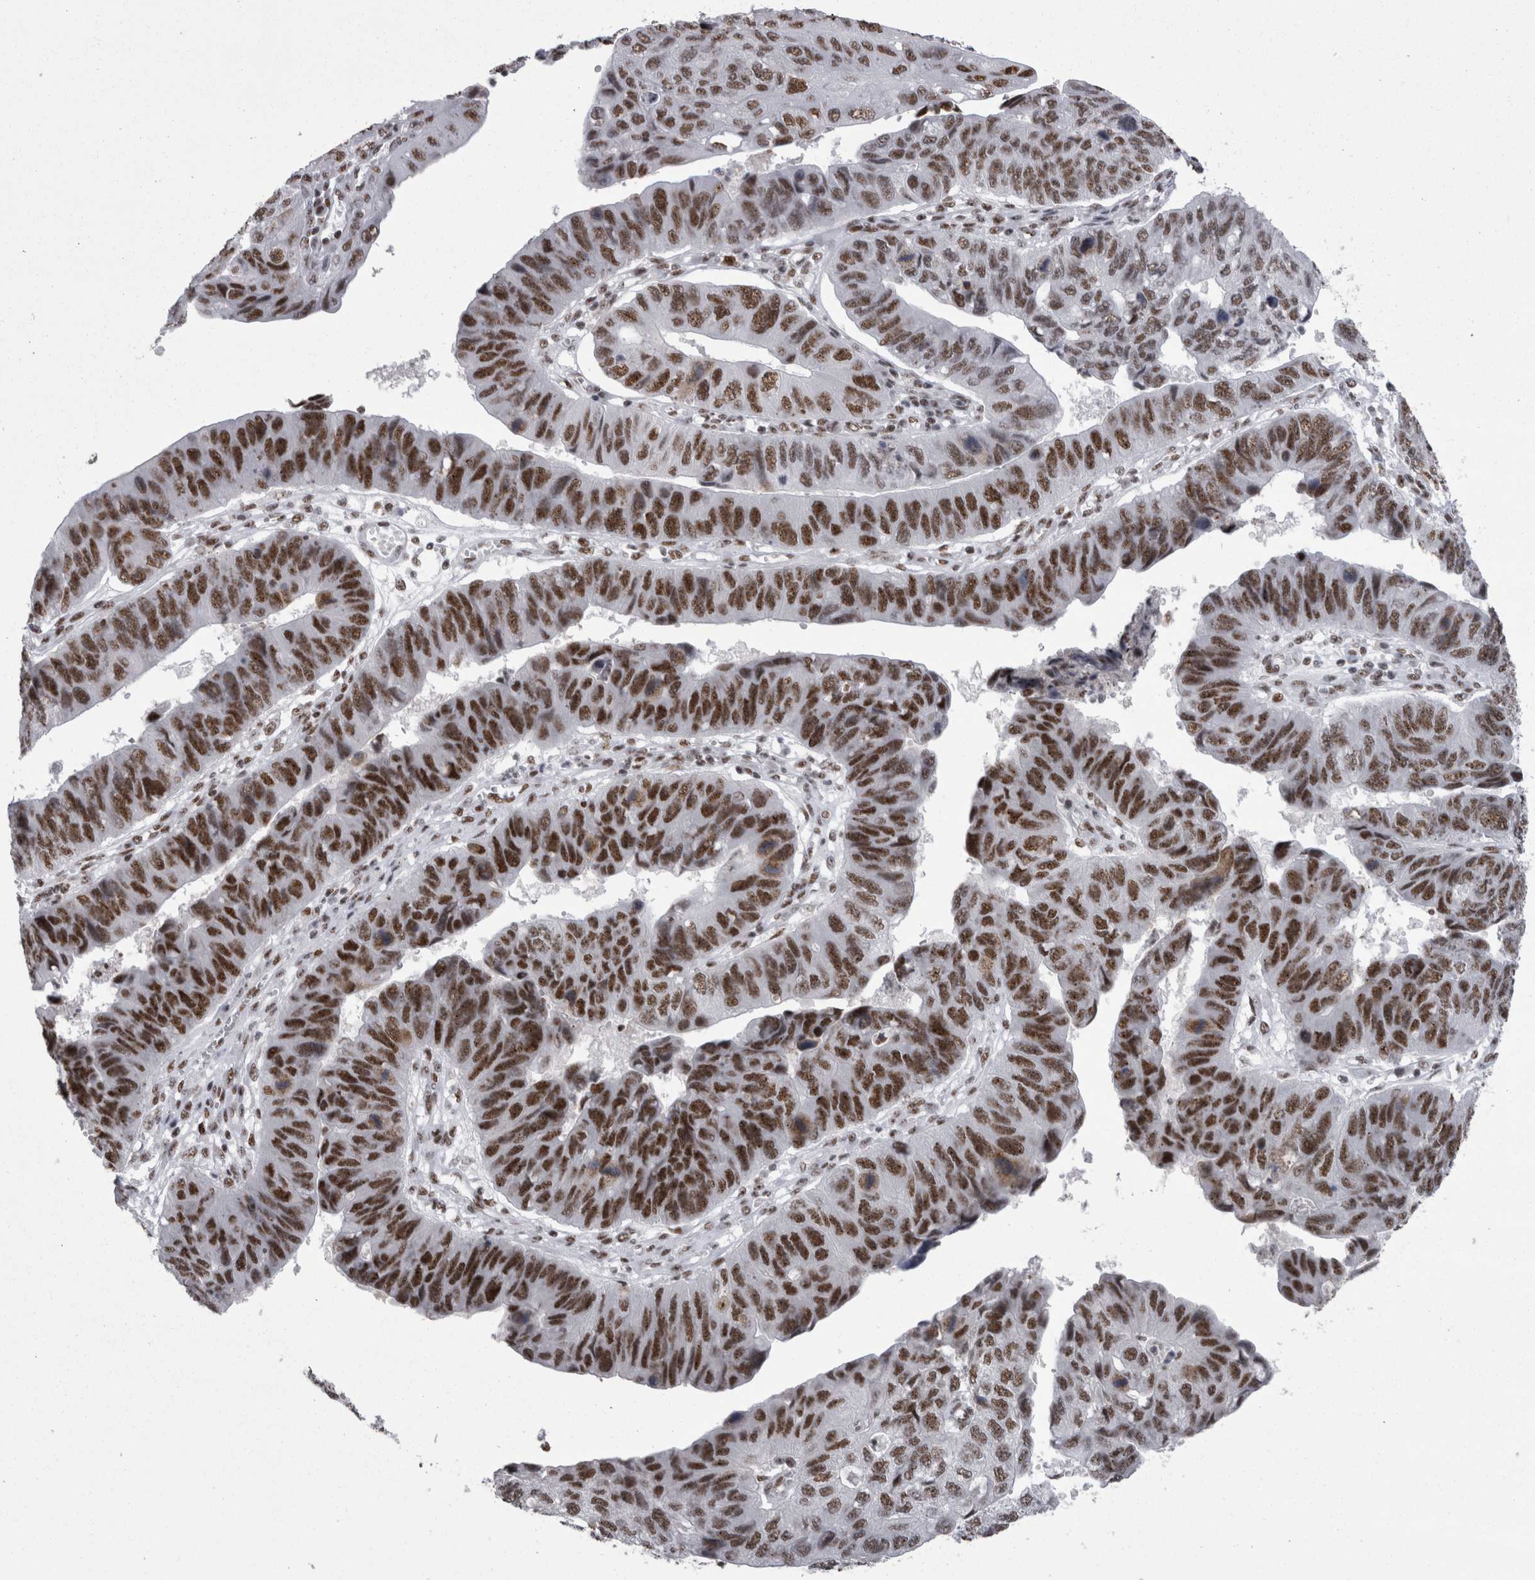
{"staining": {"intensity": "moderate", "quantity": ">75%", "location": "nuclear"}, "tissue": "stomach cancer", "cell_type": "Tumor cells", "image_type": "cancer", "snomed": [{"axis": "morphology", "description": "Adenocarcinoma, NOS"}, {"axis": "topography", "description": "Stomach"}], "caption": "This photomicrograph demonstrates immunohistochemistry (IHC) staining of human adenocarcinoma (stomach), with medium moderate nuclear expression in about >75% of tumor cells.", "gene": "SNRNP40", "patient": {"sex": "male", "age": 59}}